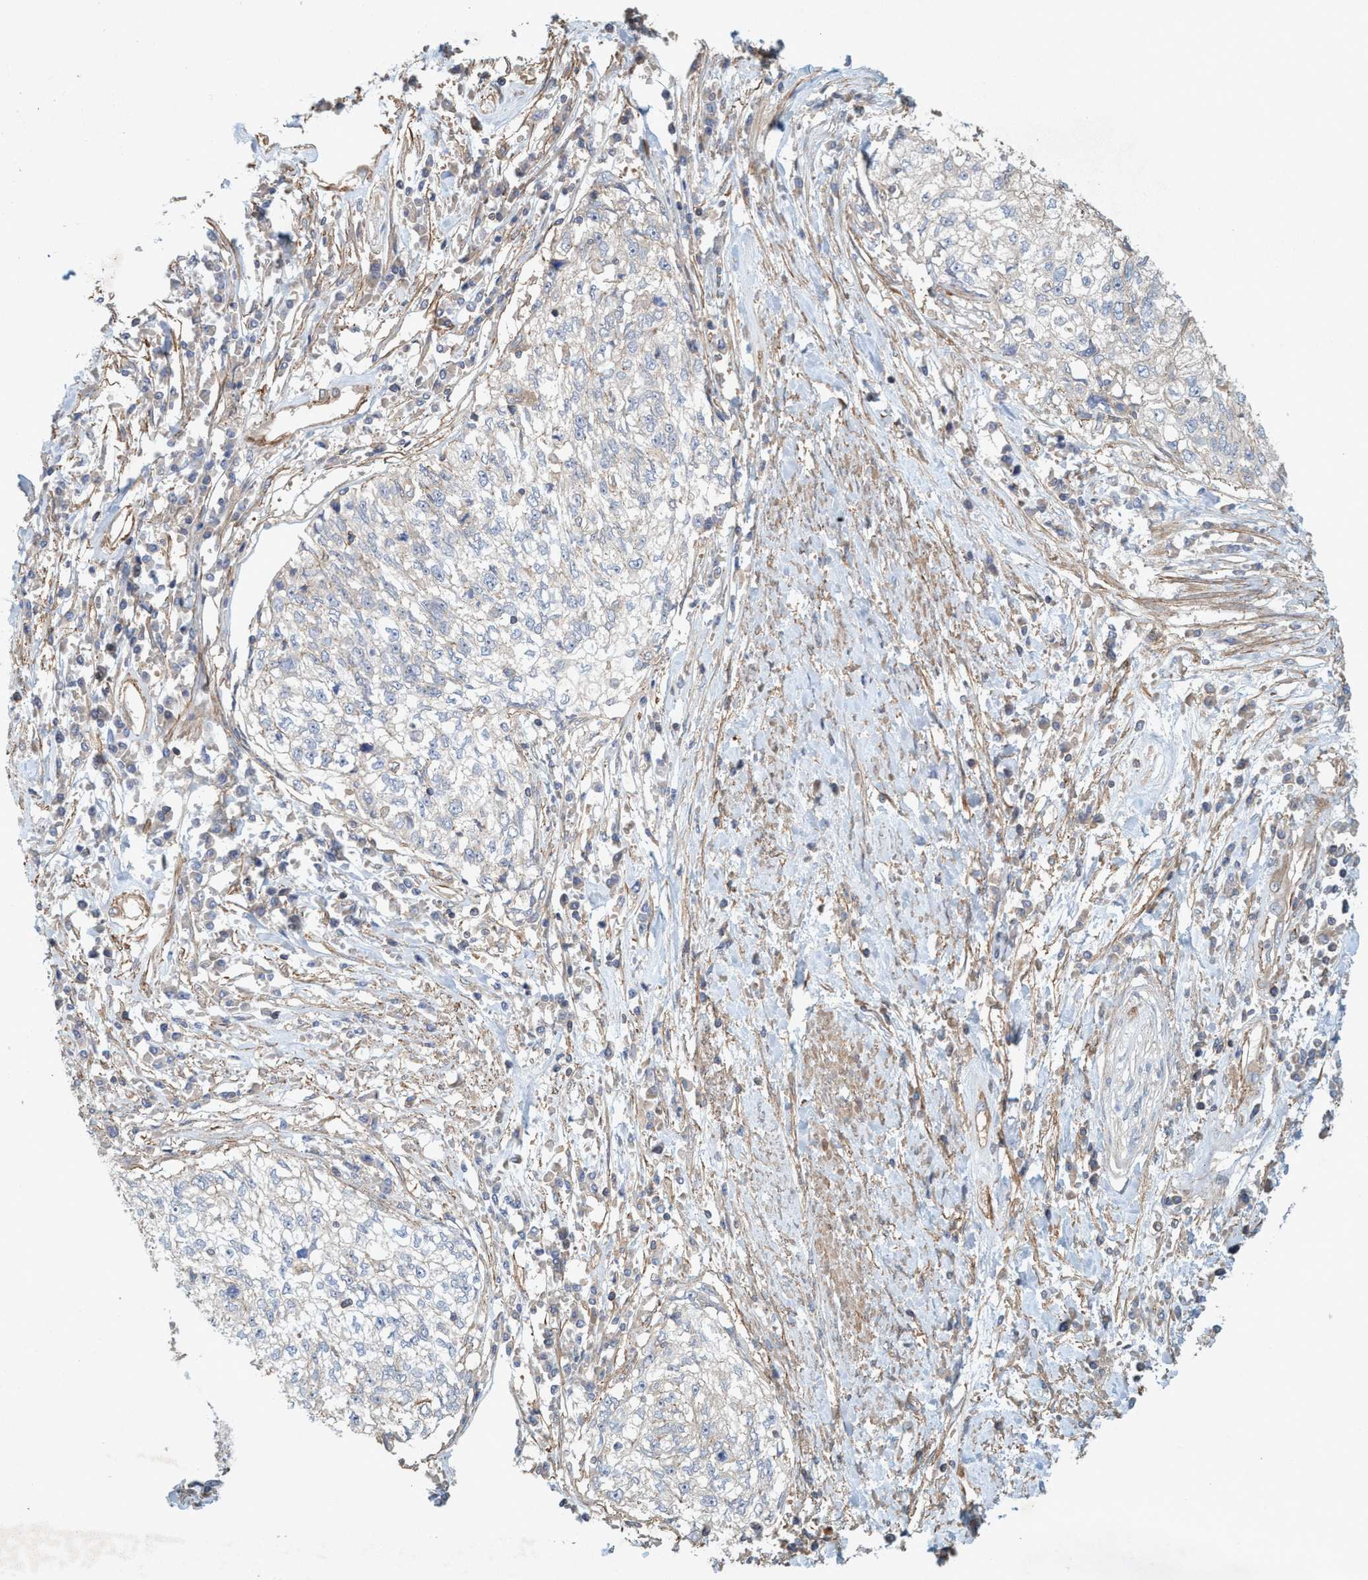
{"staining": {"intensity": "negative", "quantity": "none", "location": "none"}, "tissue": "cervical cancer", "cell_type": "Tumor cells", "image_type": "cancer", "snomed": [{"axis": "morphology", "description": "Squamous cell carcinoma, NOS"}, {"axis": "topography", "description": "Cervix"}], "caption": "Protein analysis of squamous cell carcinoma (cervical) shows no significant staining in tumor cells.", "gene": "SPECC1", "patient": {"sex": "female", "age": 57}}